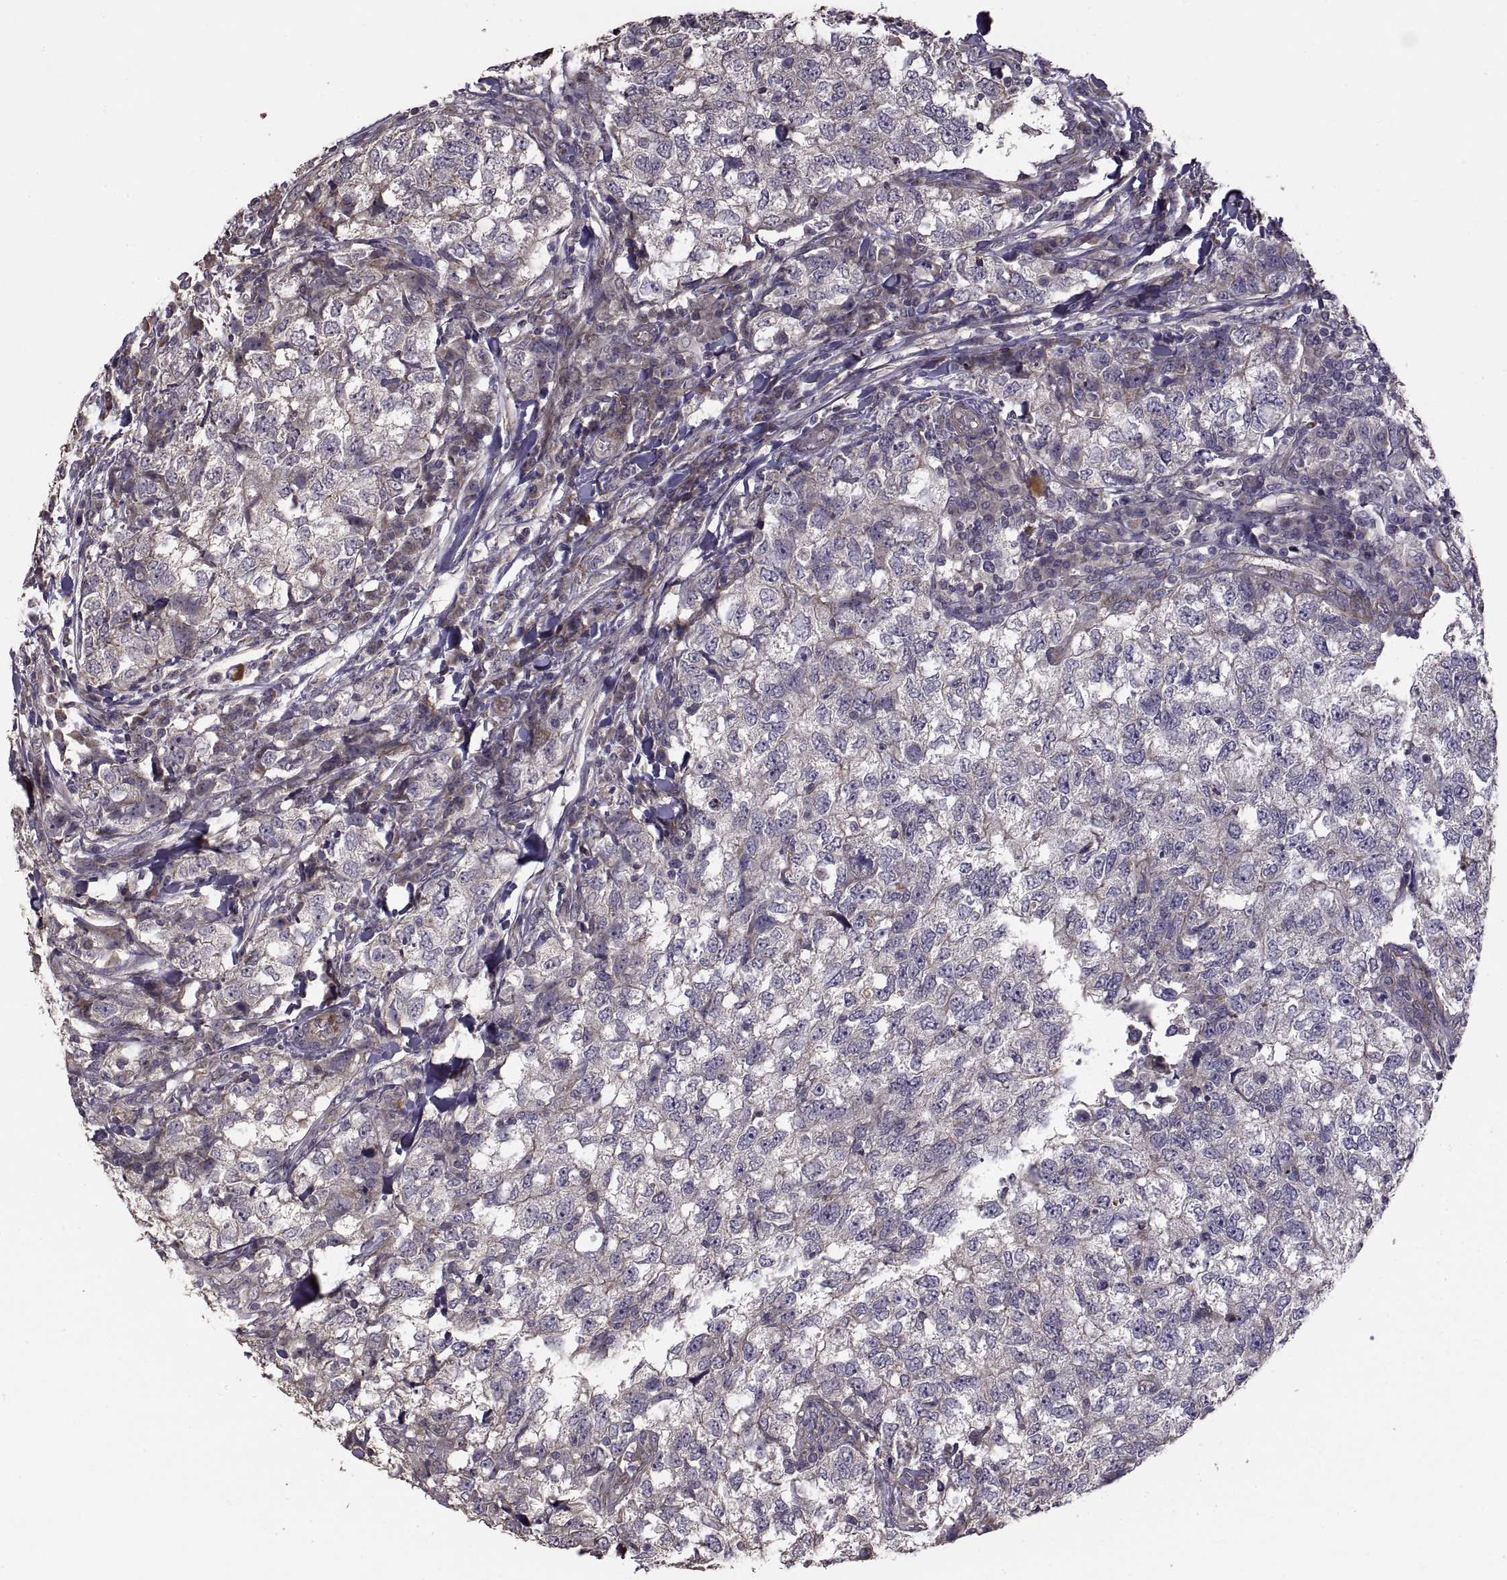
{"staining": {"intensity": "weak", "quantity": "<25%", "location": "cytoplasmic/membranous"}, "tissue": "breast cancer", "cell_type": "Tumor cells", "image_type": "cancer", "snomed": [{"axis": "morphology", "description": "Duct carcinoma"}, {"axis": "topography", "description": "Breast"}], "caption": "The image displays no significant positivity in tumor cells of breast cancer (infiltrating ductal carcinoma).", "gene": "PMM2", "patient": {"sex": "female", "age": 30}}